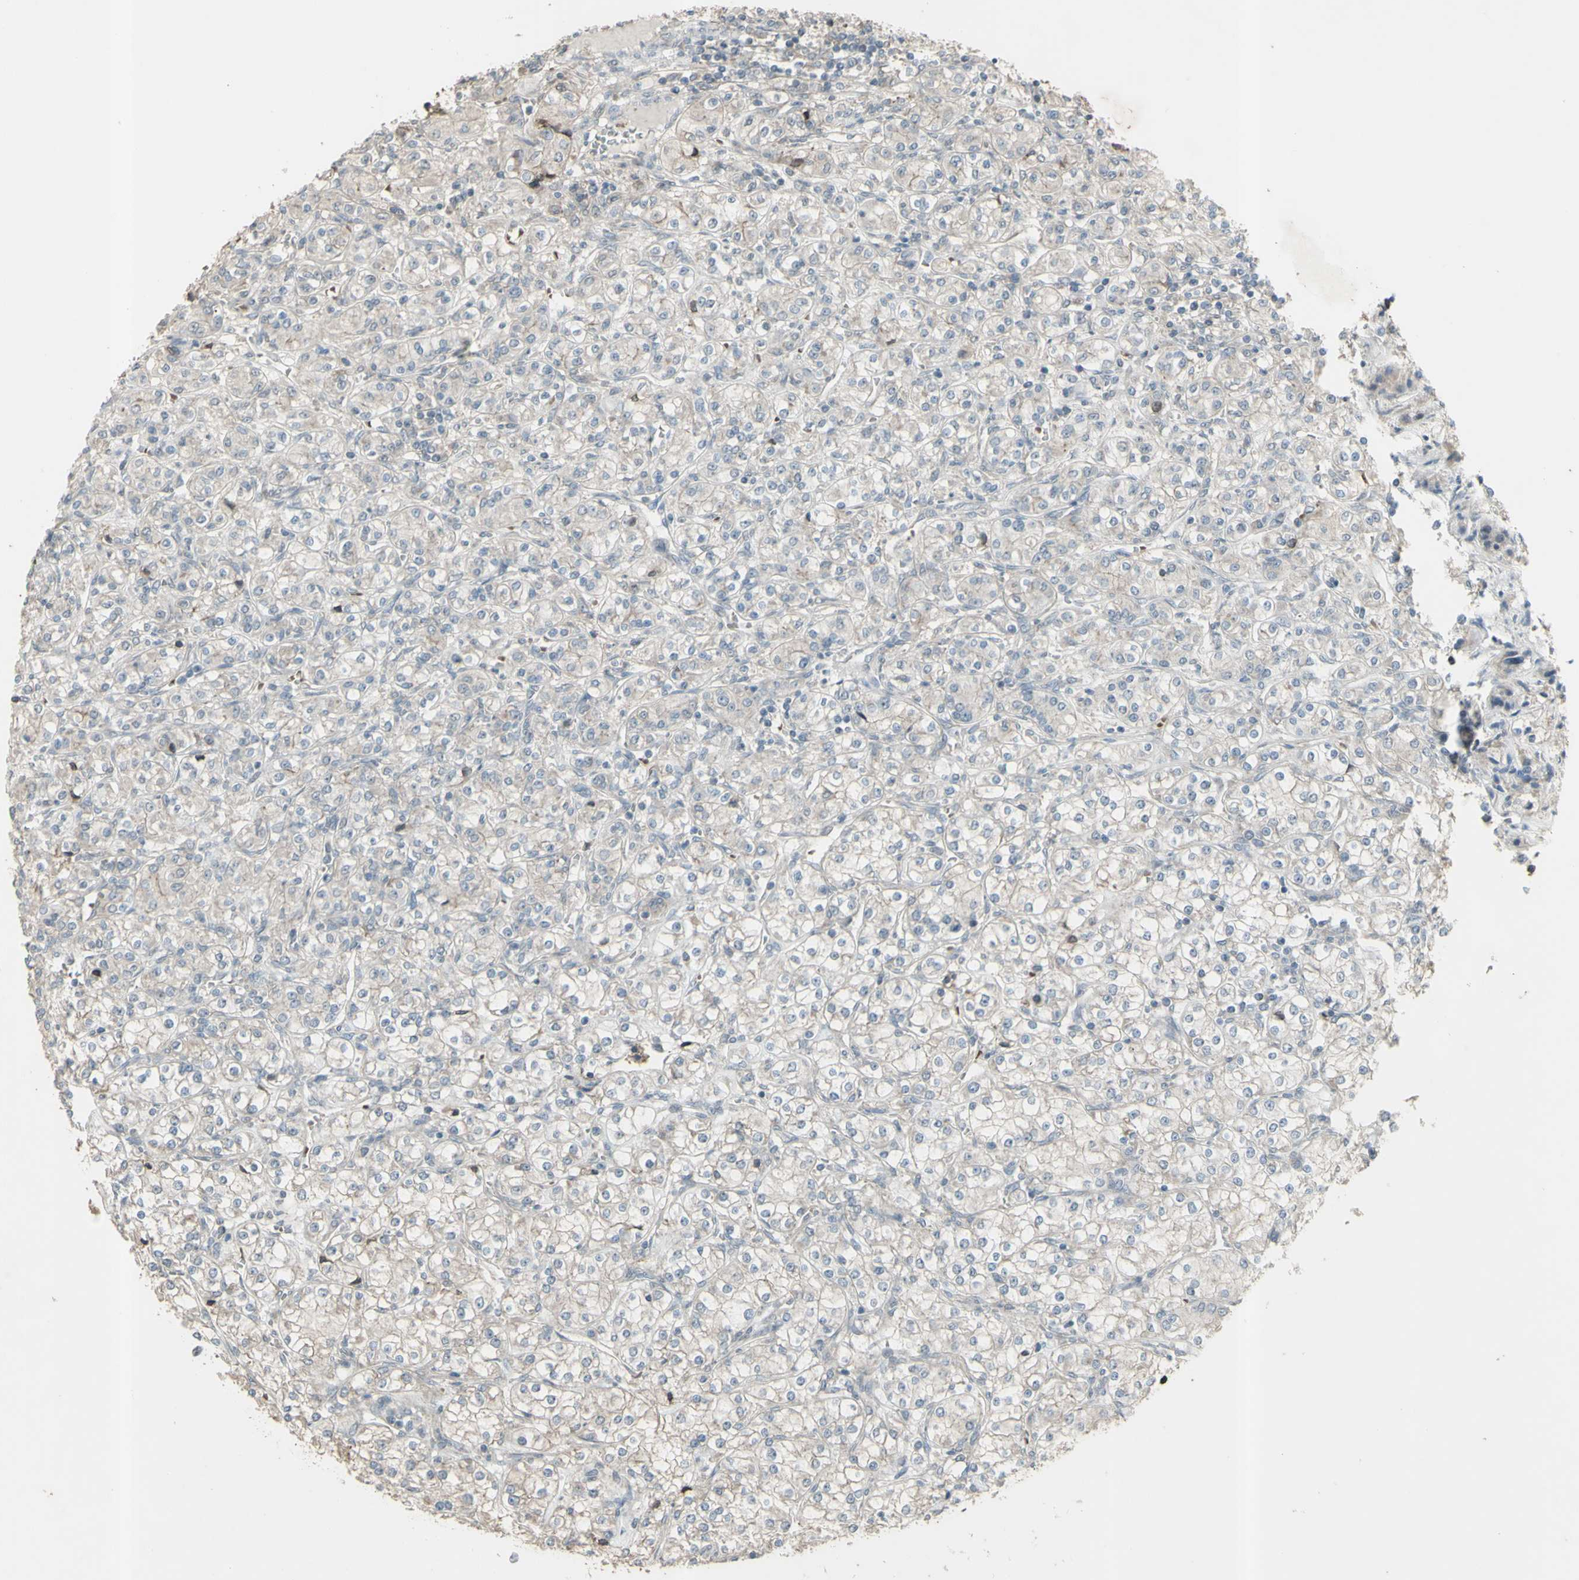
{"staining": {"intensity": "weak", "quantity": ">75%", "location": "cytoplasmic/membranous"}, "tissue": "renal cancer", "cell_type": "Tumor cells", "image_type": "cancer", "snomed": [{"axis": "morphology", "description": "Adenocarcinoma, NOS"}, {"axis": "topography", "description": "Kidney"}], "caption": "Immunohistochemical staining of human renal adenocarcinoma exhibits low levels of weak cytoplasmic/membranous expression in about >75% of tumor cells. The protein is stained brown, and the nuclei are stained in blue (DAB (3,3'-diaminobenzidine) IHC with brightfield microscopy, high magnification).", "gene": "GRAMD1B", "patient": {"sex": "male", "age": 77}}